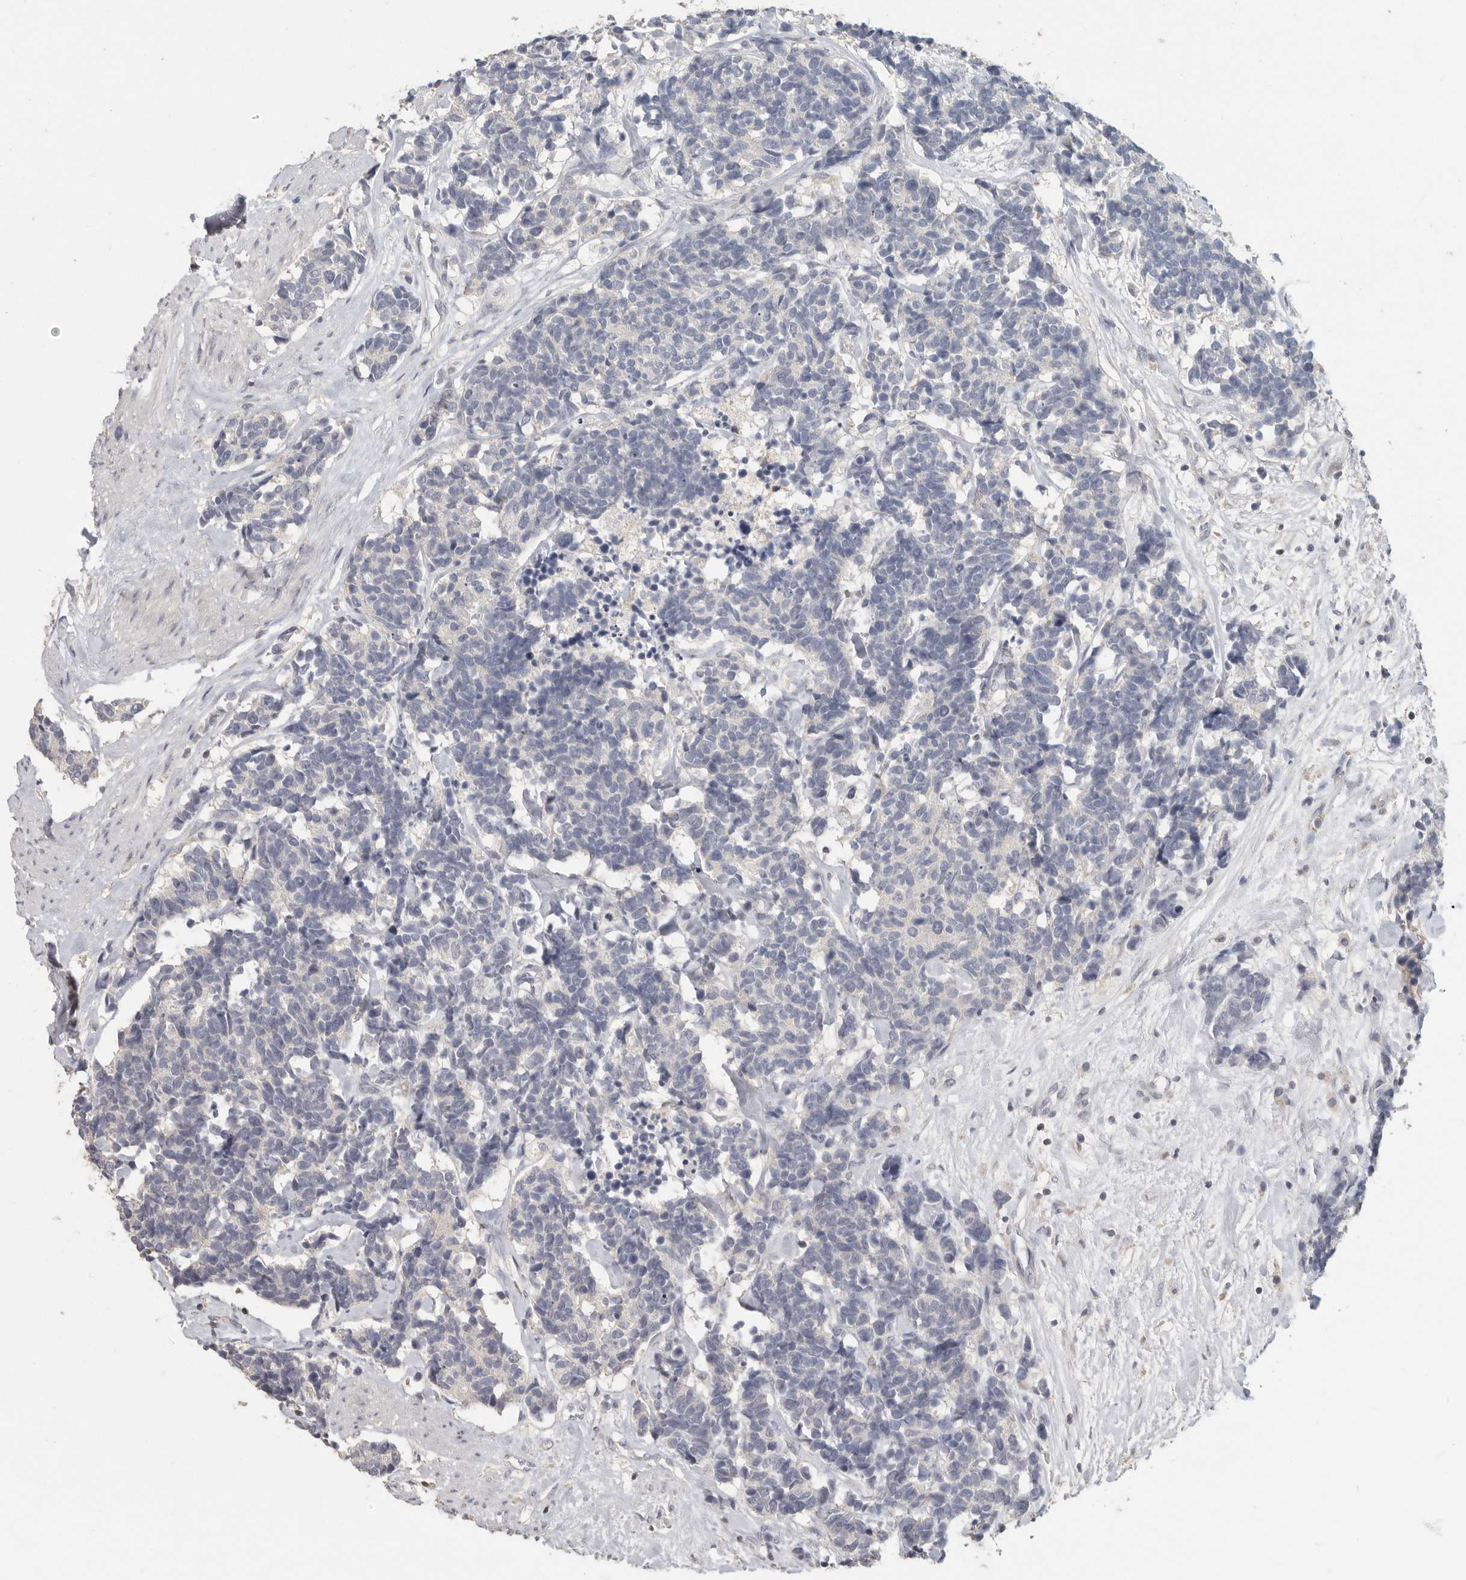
{"staining": {"intensity": "negative", "quantity": "none", "location": "none"}, "tissue": "carcinoid", "cell_type": "Tumor cells", "image_type": "cancer", "snomed": [{"axis": "morphology", "description": "Carcinoma, NOS"}, {"axis": "morphology", "description": "Carcinoid, malignant, NOS"}, {"axis": "topography", "description": "Urinary bladder"}], "caption": "The micrograph shows no staining of tumor cells in carcinoid. Nuclei are stained in blue.", "gene": "DNAJC11", "patient": {"sex": "male", "age": 57}}